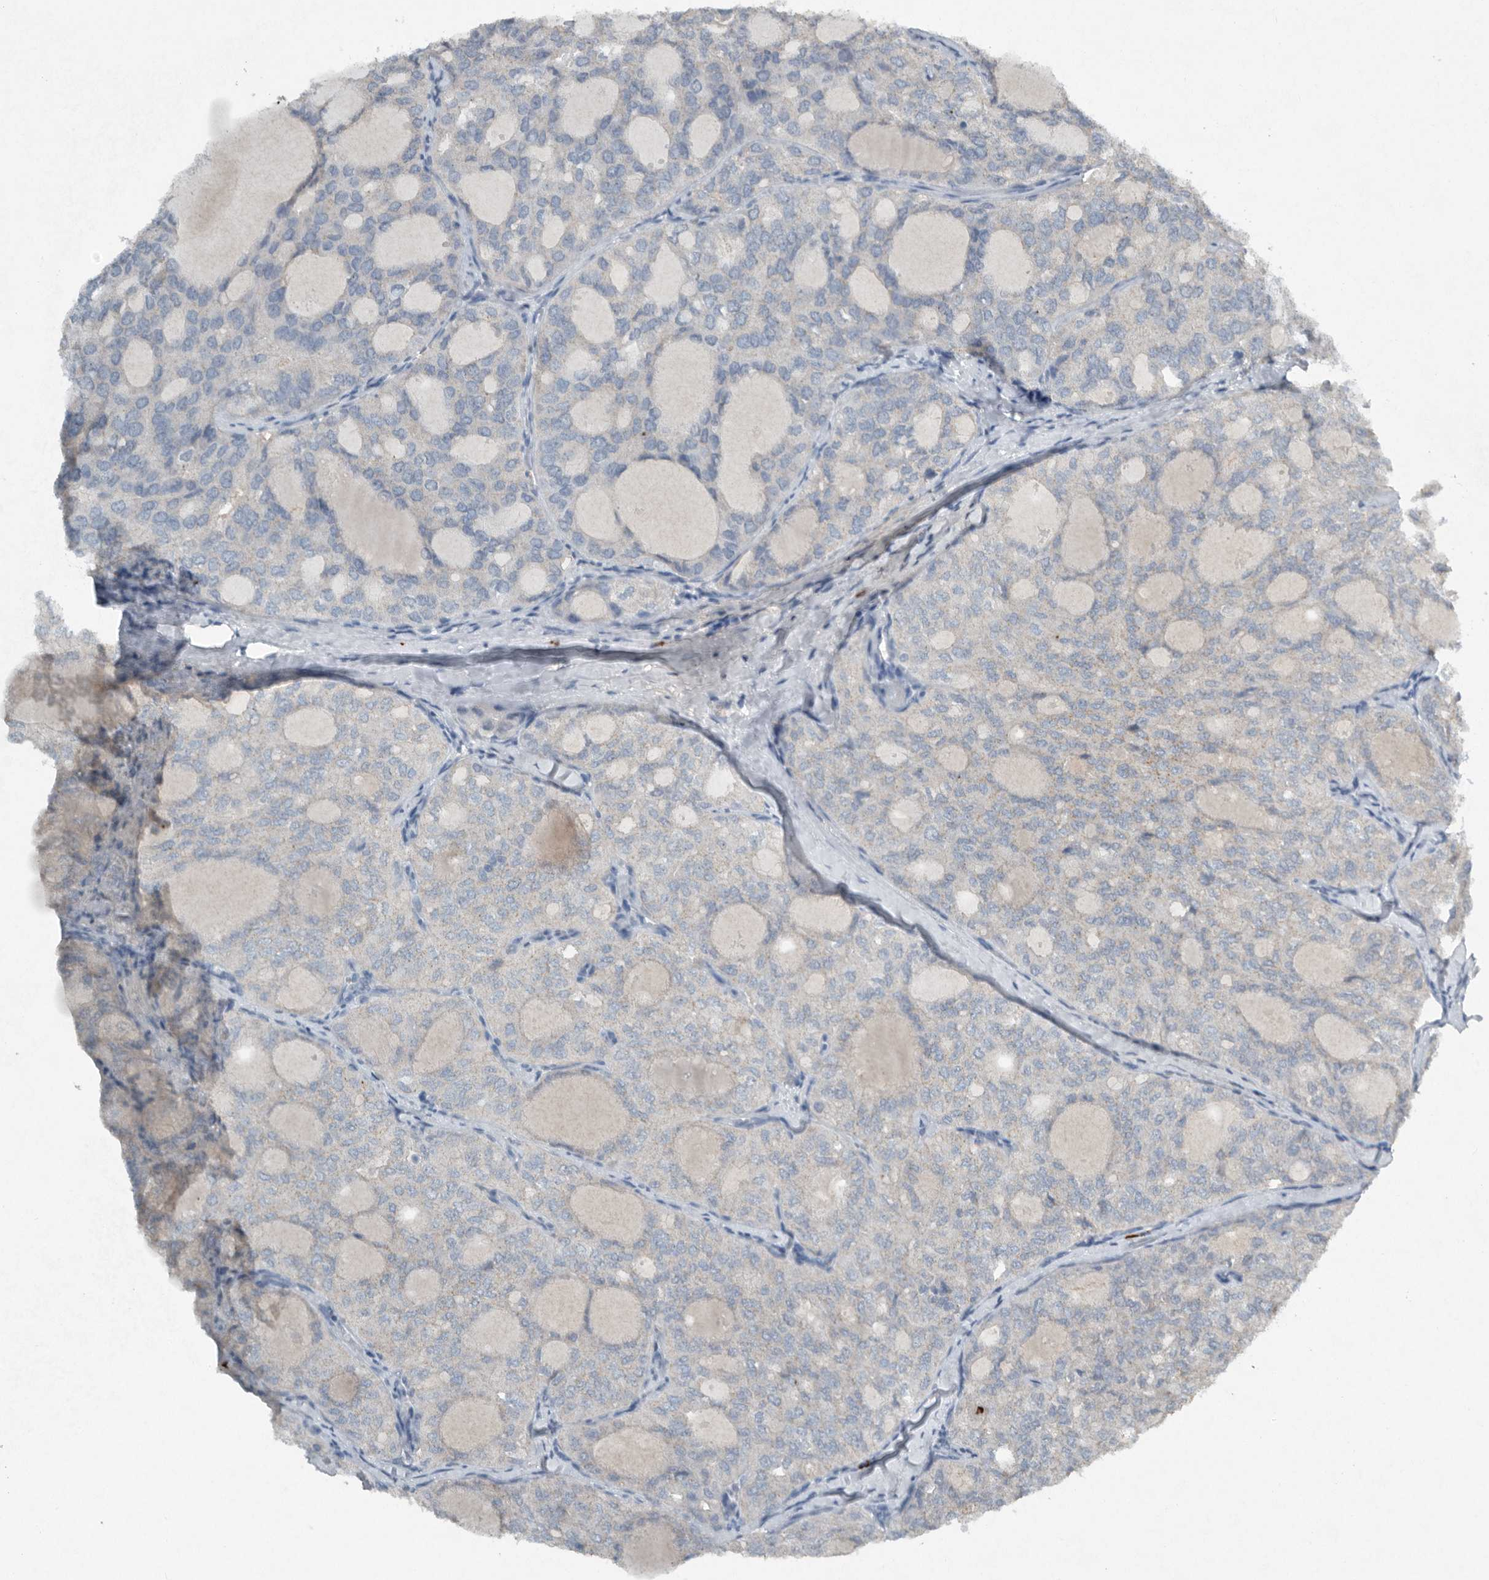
{"staining": {"intensity": "negative", "quantity": "none", "location": "none"}, "tissue": "thyroid cancer", "cell_type": "Tumor cells", "image_type": "cancer", "snomed": [{"axis": "morphology", "description": "Follicular adenoma carcinoma, NOS"}, {"axis": "topography", "description": "Thyroid gland"}], "caption": "DAB (3,3'-diaminobenzidine) immunohistochemical staining of human thyroid cancer reveals no significant positivity in tumor cells. (Immunohistochemistry, brightfield microscopy, high magnification).", "gene": "IL20", "patient": {"sex": "male", "age": 75}}